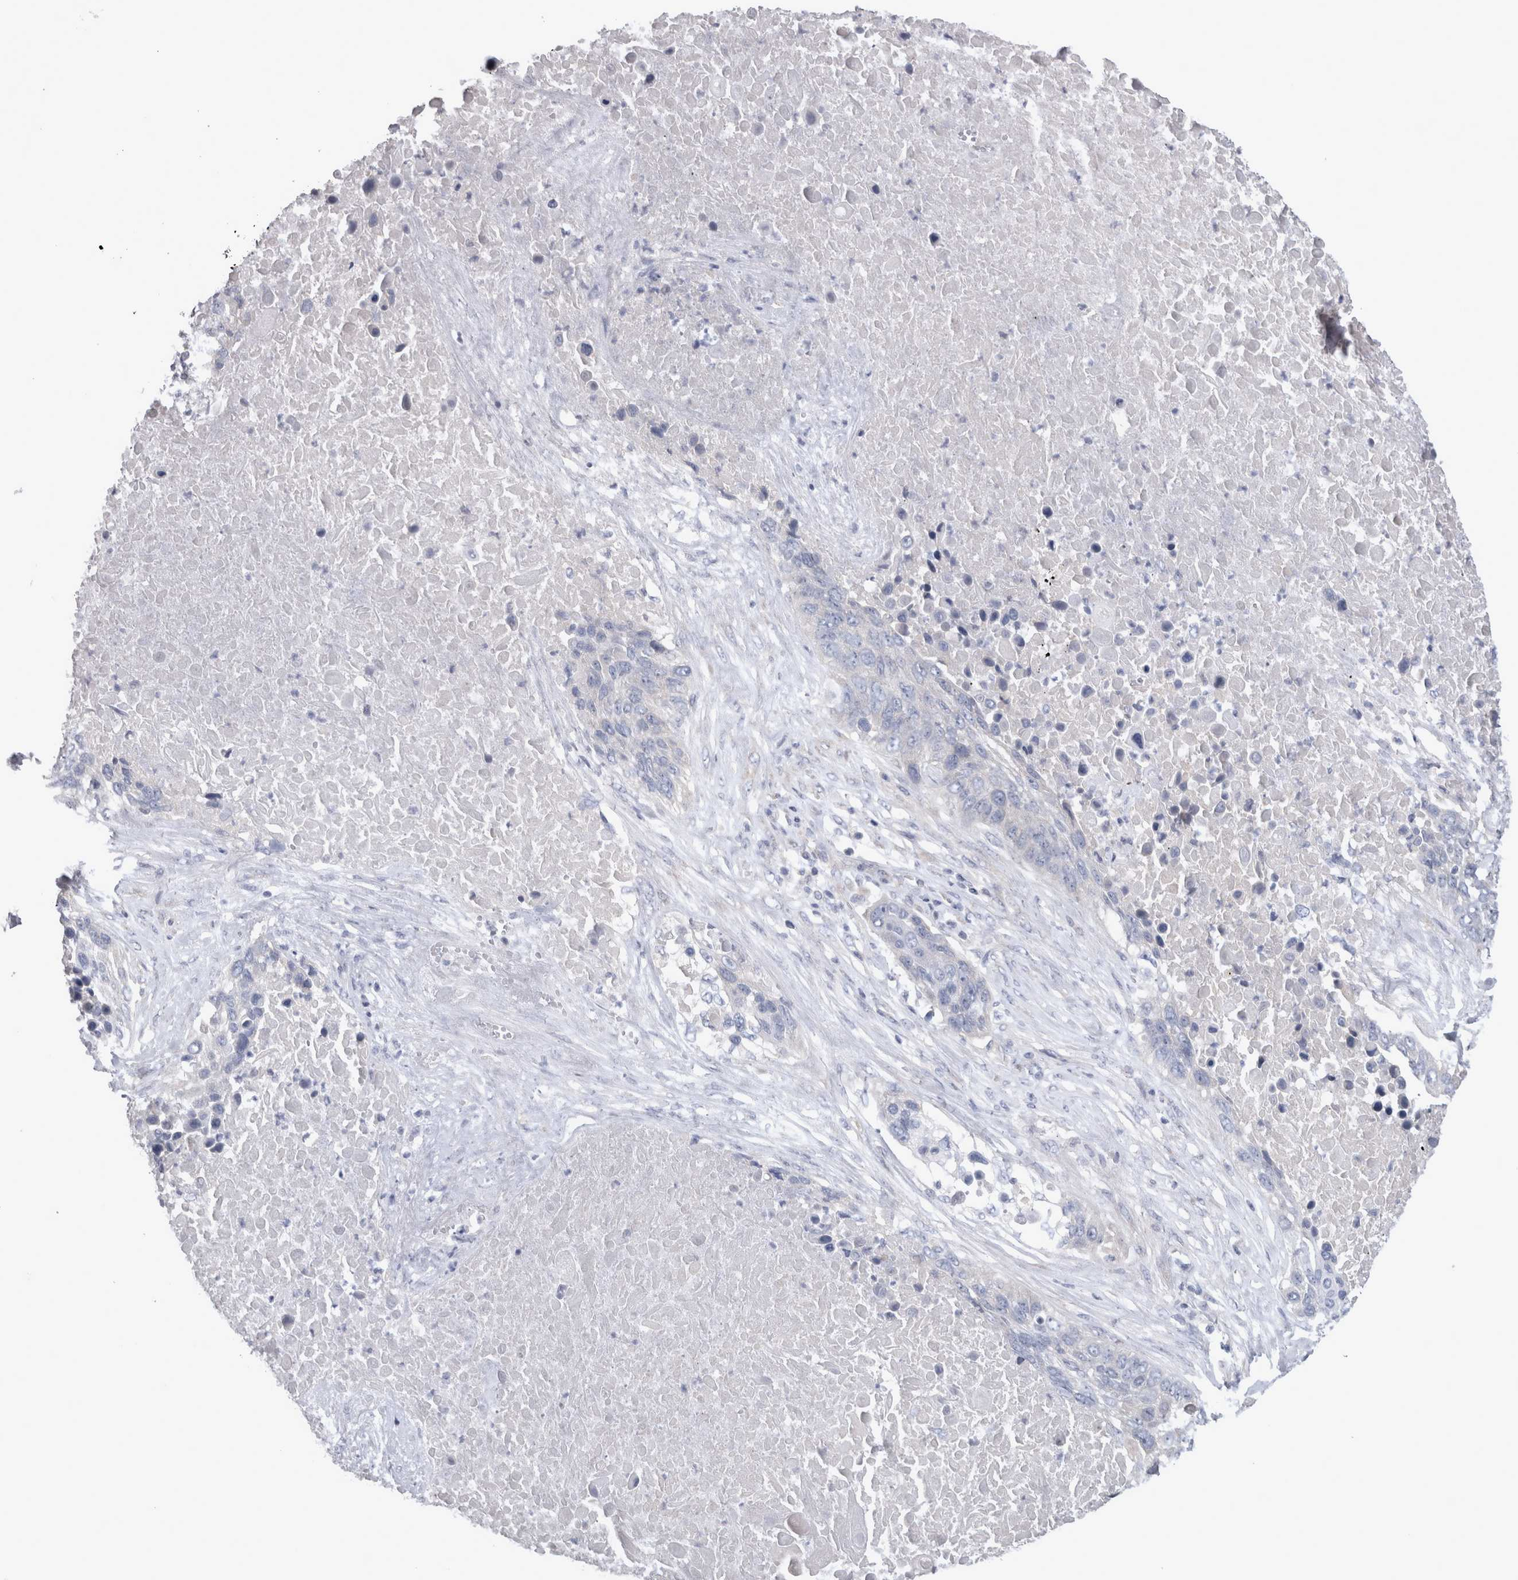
{"staining": {"intensity": "negative", "quantity": "none", "location": "none"}, "tissue": "lung cancer", "cell_type": "Tumor cells", "image_type": "cancer", "snomed": [{"axis": "morphology", "description": "Squamous cell carcinoma, NOS"}, {"axis": "topography", "description": "Lung"}], "caption": "This is an immunohistochemistry photomicrograph of human squamous cell carcinoma (lung). There is no positivity in tumor cells.", "gene": "LRRC40", "patient": {"sex": "male", "age": 66}}